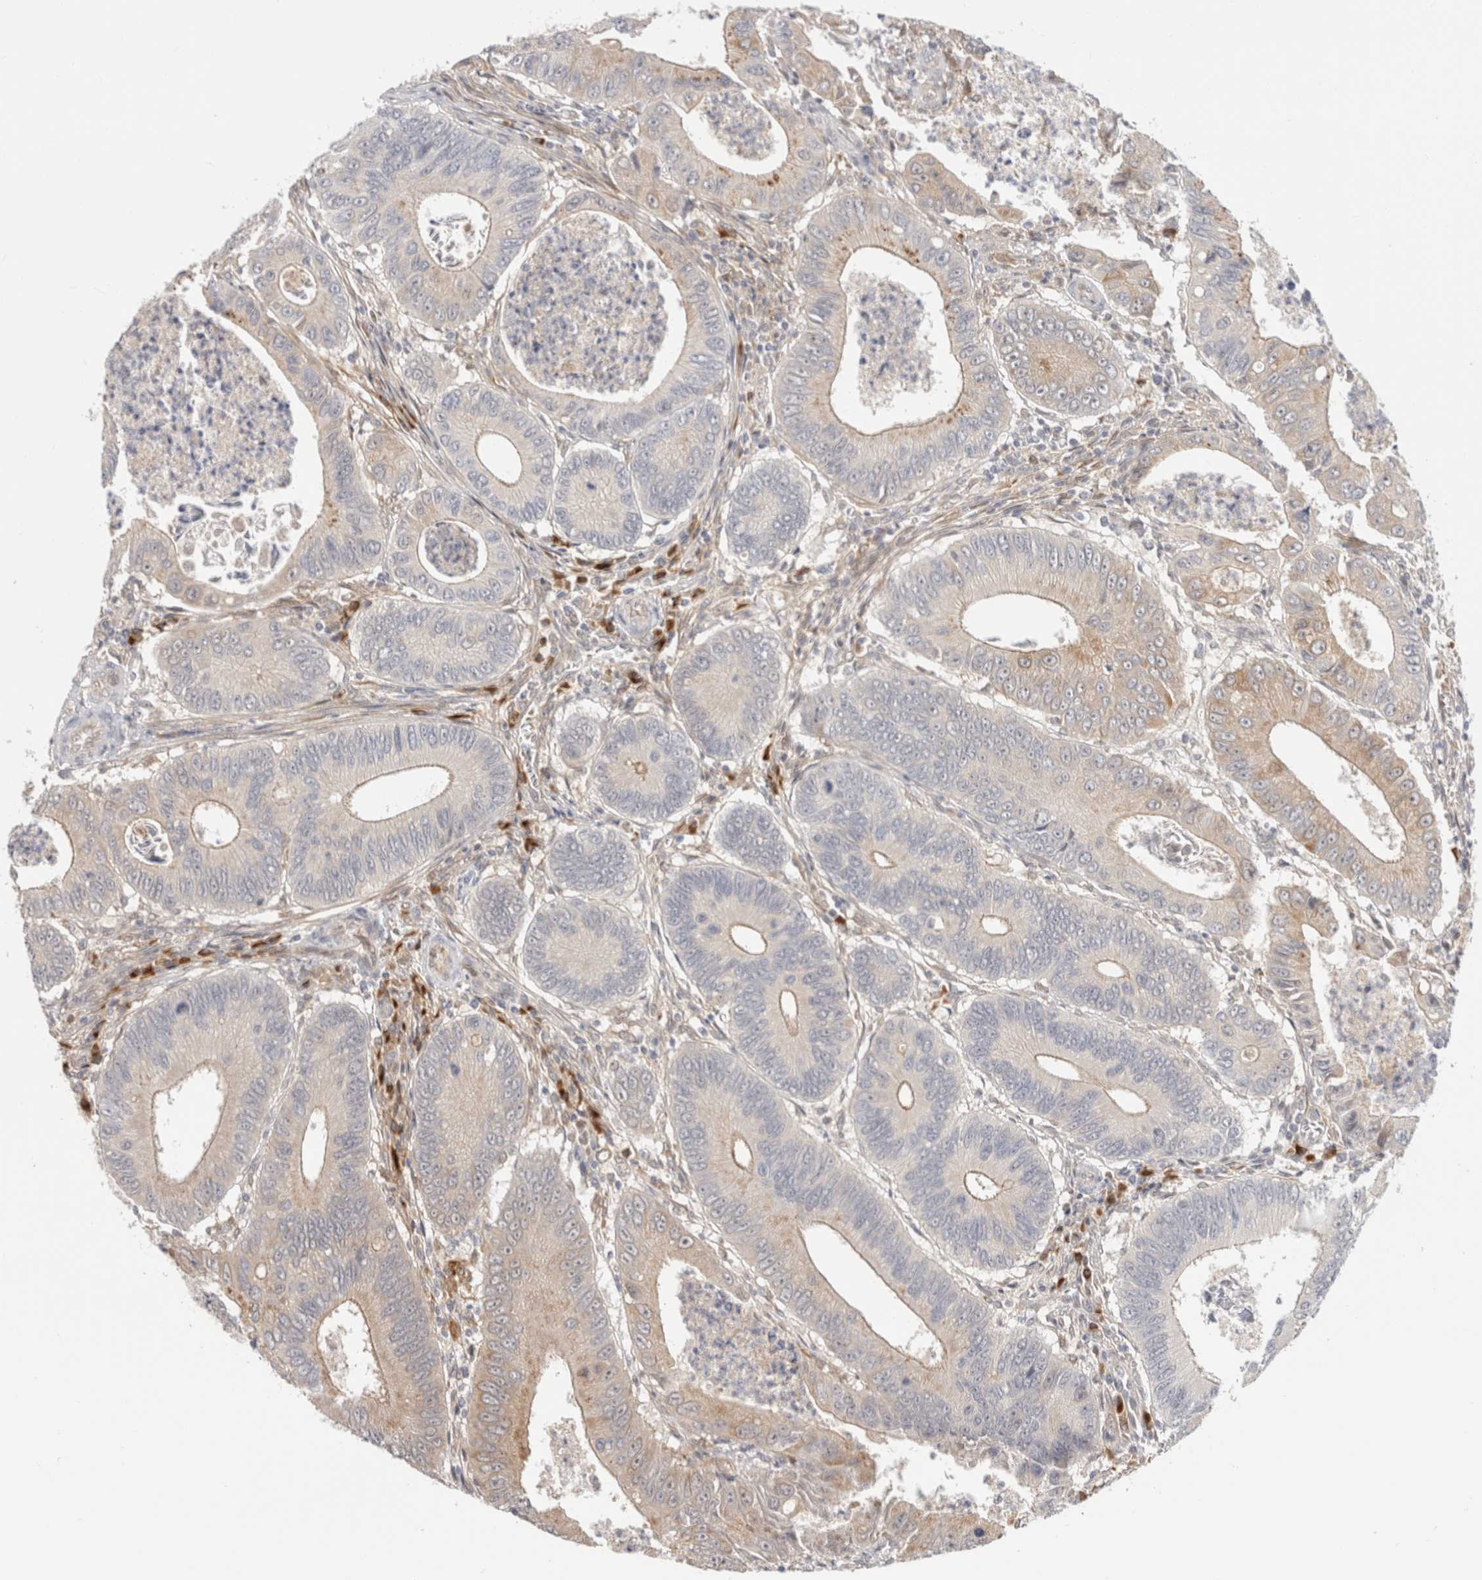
{"staining": {"intensity": "moderate", "quantity": "<25%", "location": "cytoplasmic/membranous"}, "tissue": "colorectal cancer", "cell_type": "Tumor cells", "image_type": "cancer", "snomed": [{"axis": "morphology", "description": "Inflammation, NOS"}, {"axis": "morphology", "description": "Adenocarcinoma, NOS"}, {"axis": "topography", "description": "Colon"}], "caption": "Human colorectal adenocarcinoma stained for a protein (brown) displays moderate cytoplasmic/membranous positive positivity in about <25% of tumor cells.", "gene": "APOL2", "patient": {"sex": "male", "age": 72}}